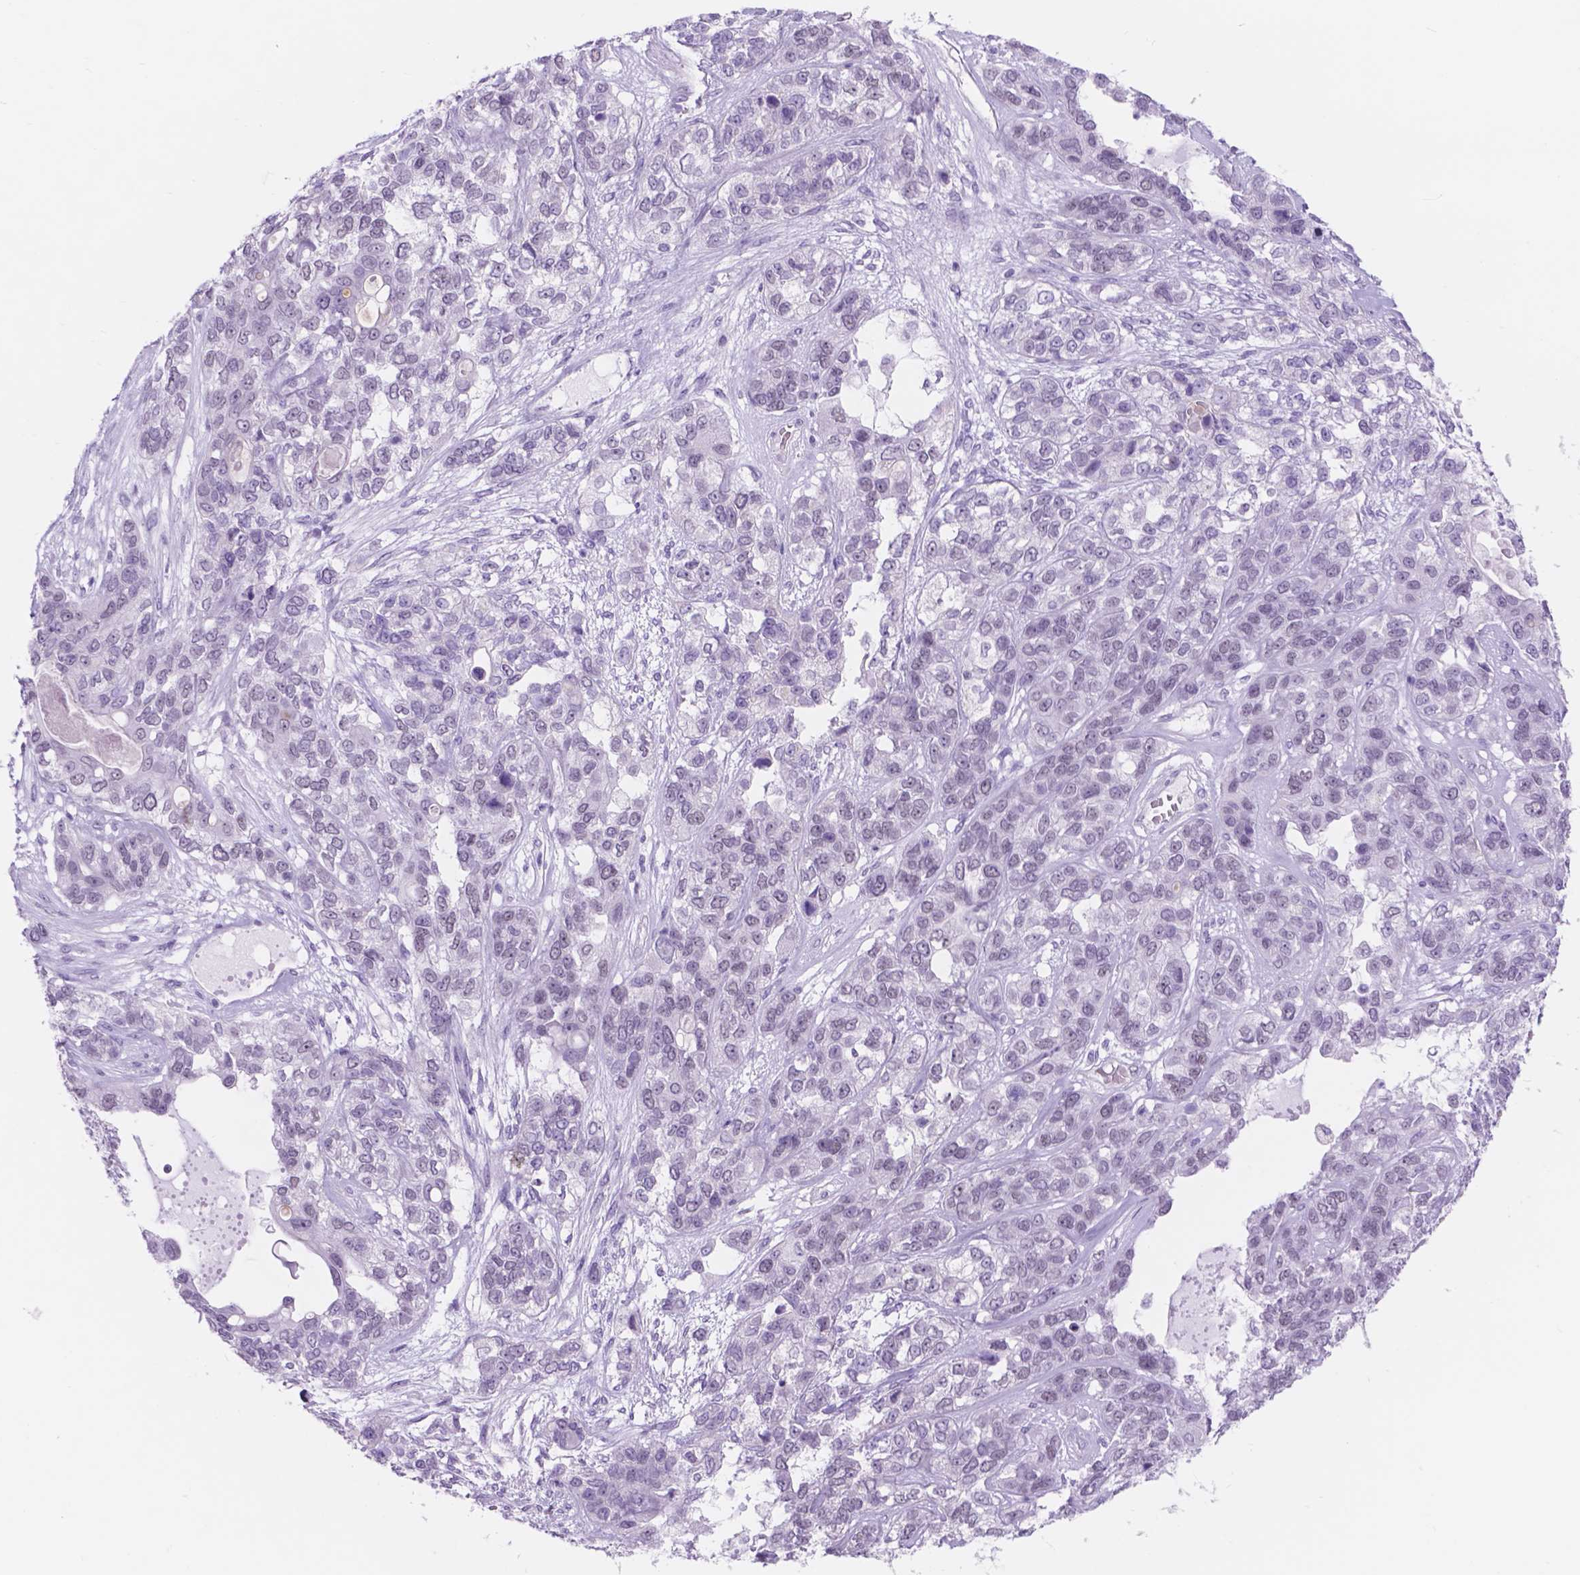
{"staining": {"intensity": "negative", "quantity": "none", "location": "none"}, "tissue": "lung cancer", "cell_type": "Tumor cells", "image_type": "cancer", "snomed": [{"axis": "morphology", "description": "Squamous cell carcinoma, NOS"}, {"axis": "topography", "description": "Lung"}], "caption": "Image shows no protein positivity in tumor cells of lung squamous cell carcinoma tissue.", "gene": "DCC", "patient": {"sex": "female", "age": 70}}